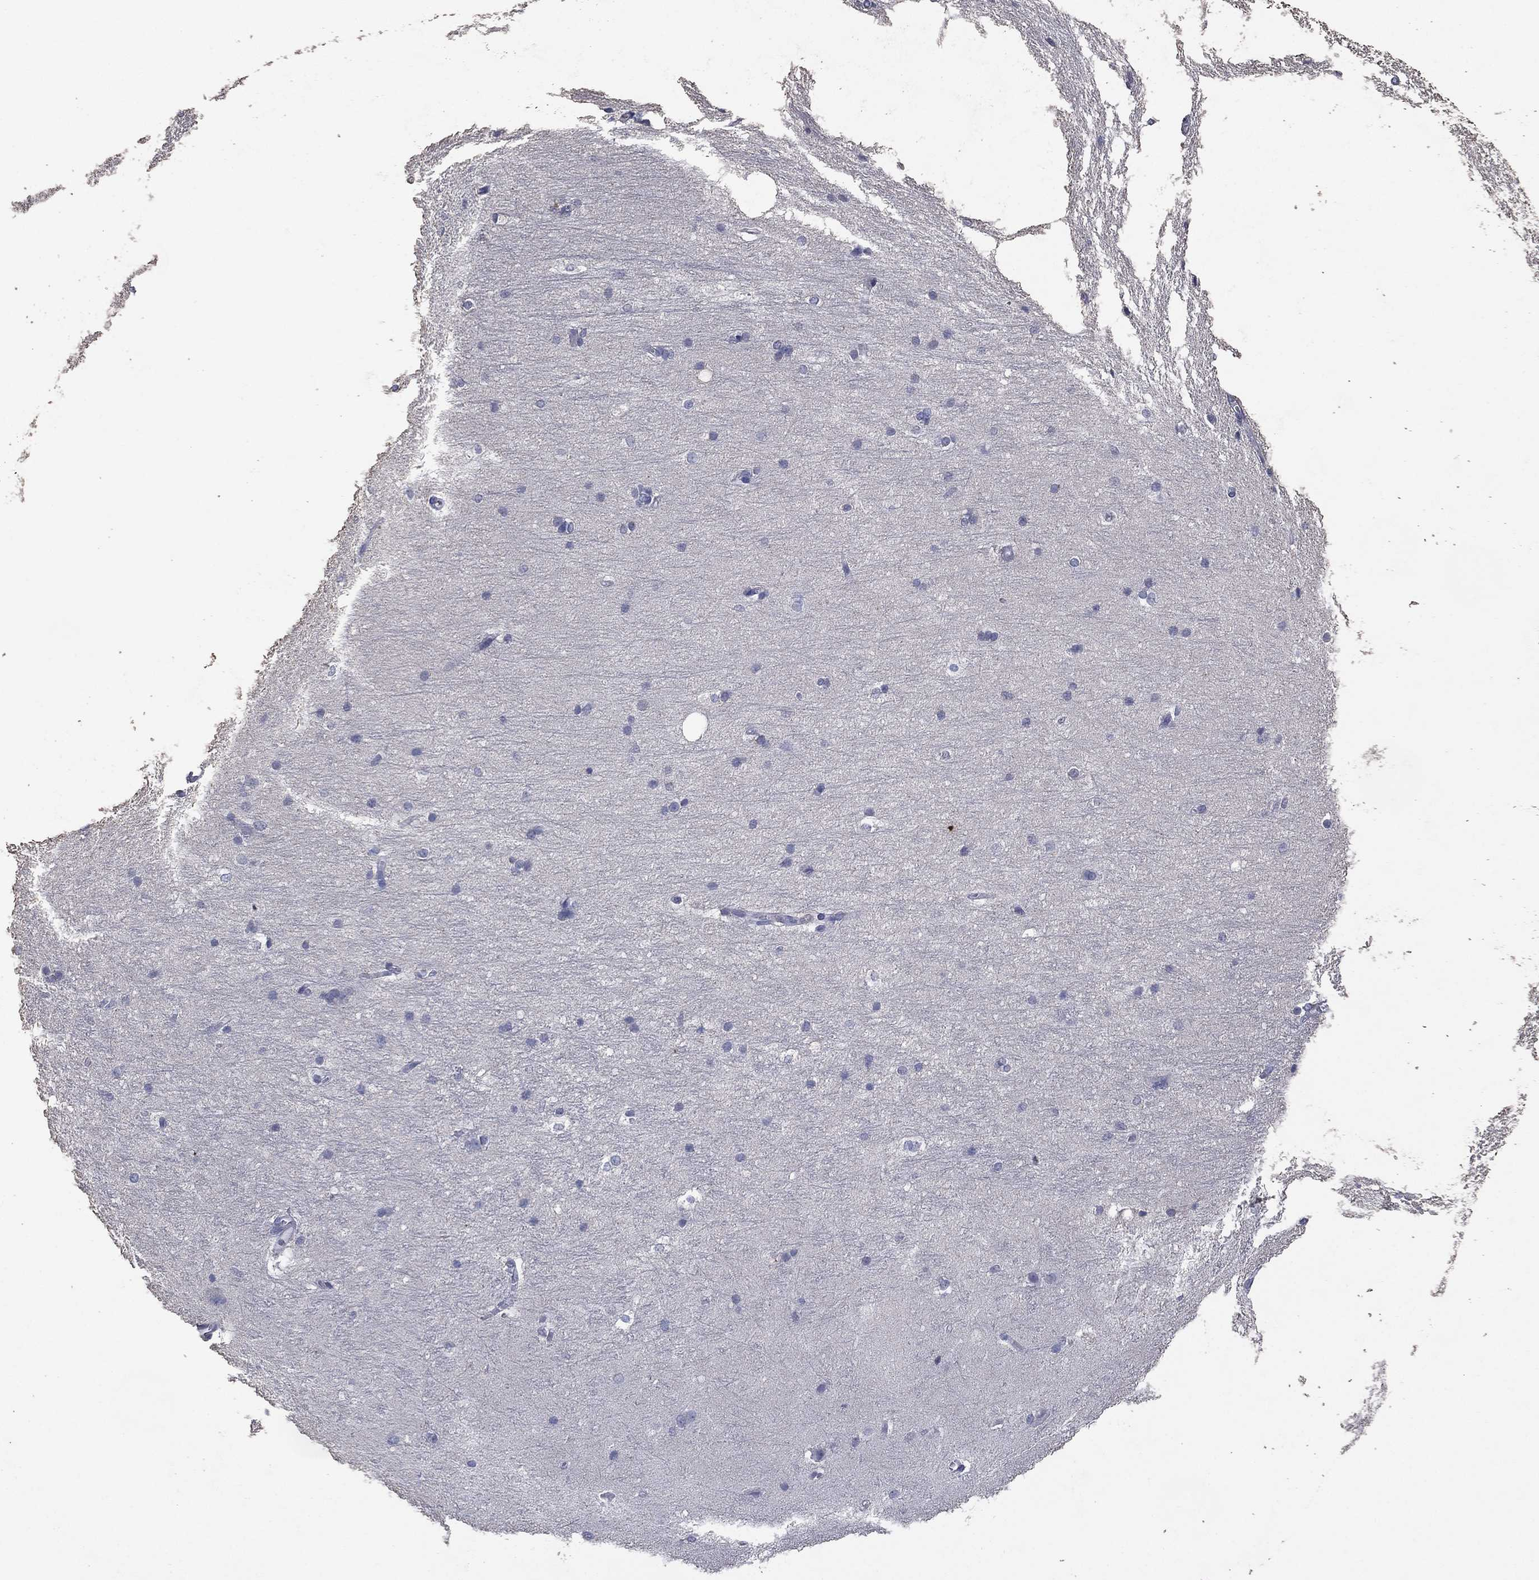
{"staining": {"intensity": "negative", "quantity": "none", "location": "none"}, "tissue": "hippocampus", "cell_type": "Glial cells", "image_type": "normal", "snomed": [{"axis": "morphology", "description": "Normal tissue, NOS"}, {"axis": "topography", "description": "Cerebral cortex"}, {"axis": "topography", "description": "Hippocampus"}], "caption": "Immunohistochemical staining of unremarkable hippocampus displays no significant staining in glial cells.", "gene": "ADPRHL1", "patient": {"sex": "female", "age": 19}}